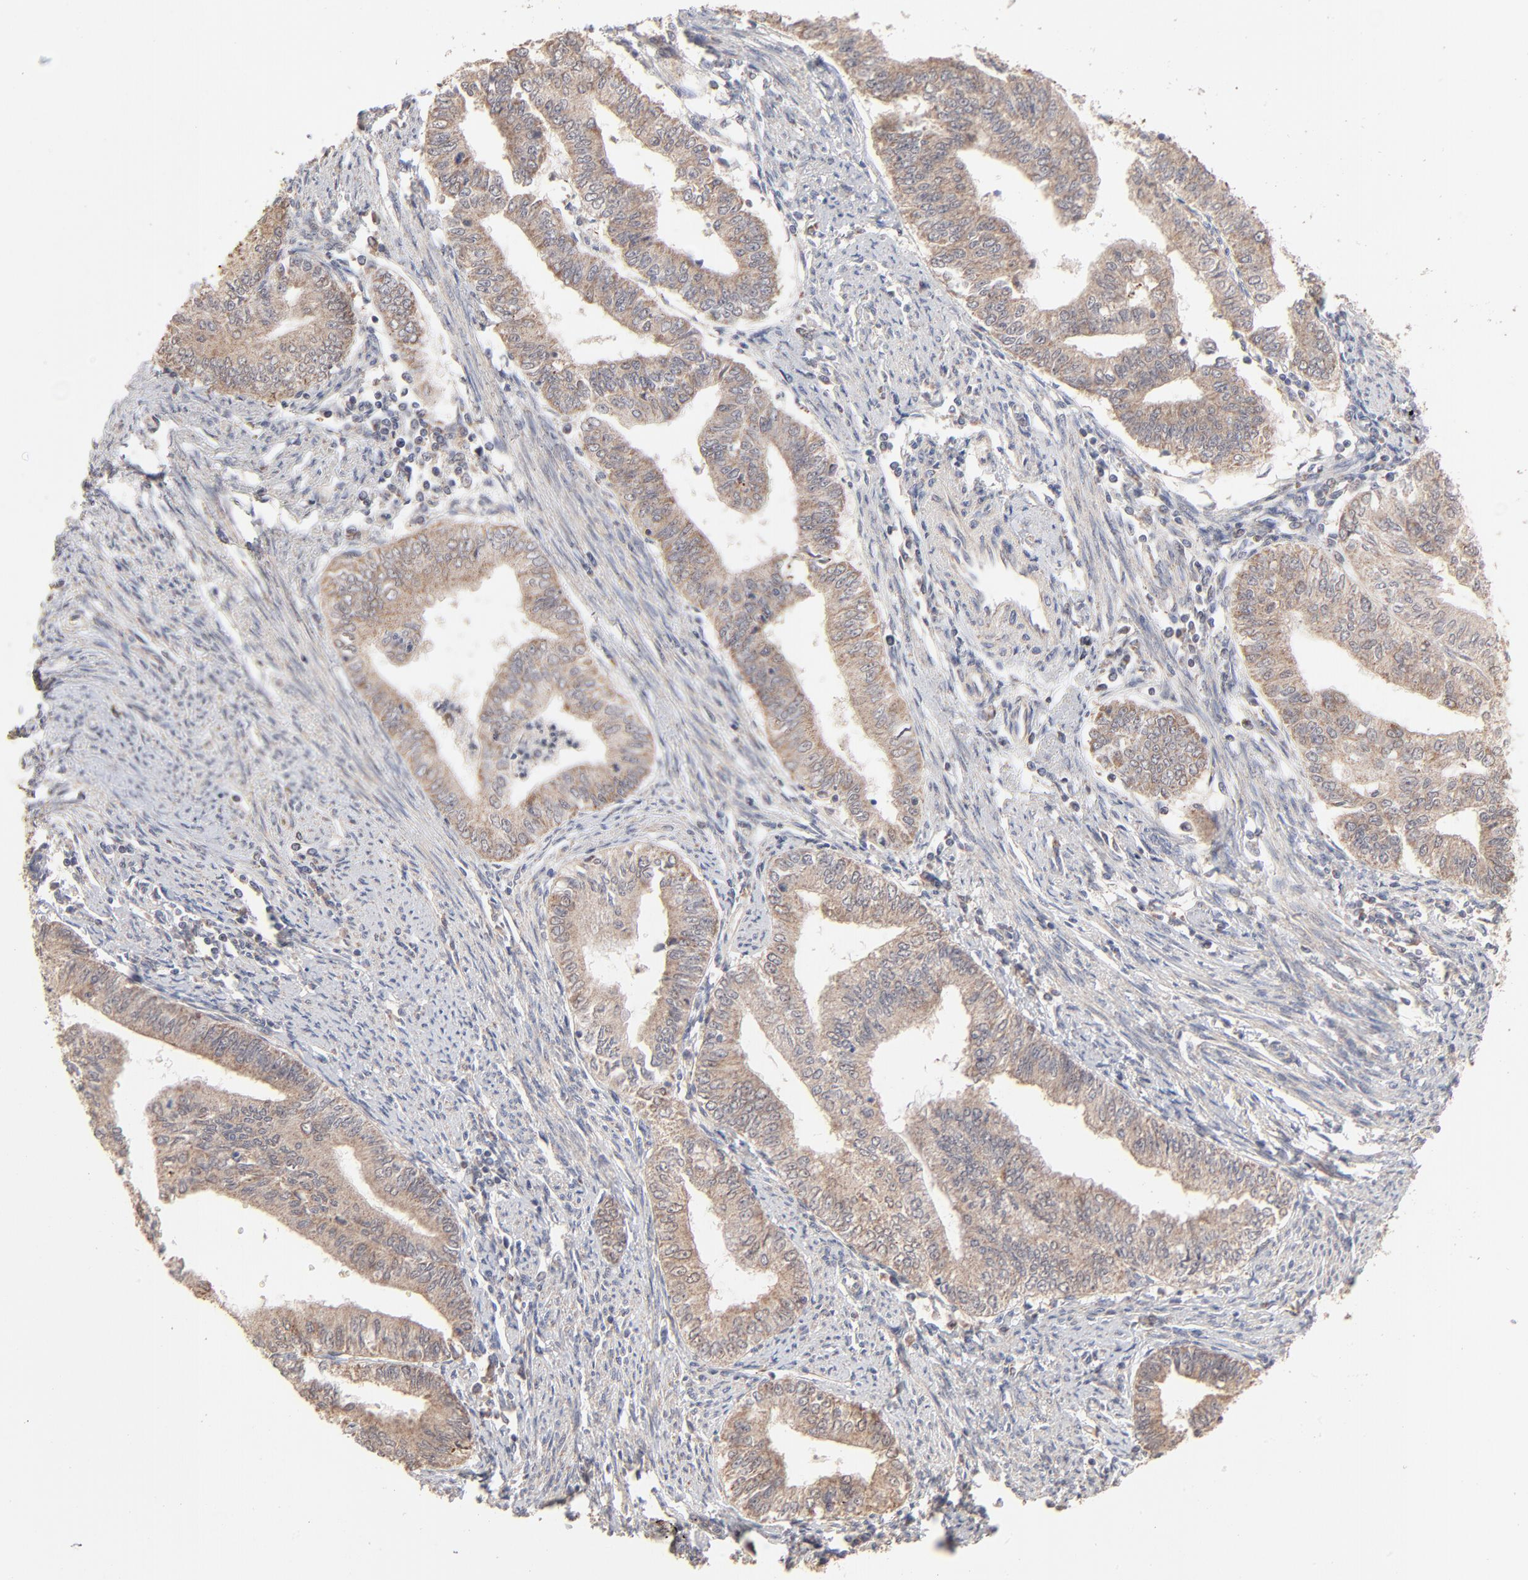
{"staining": {"intensity": "moderate", "quantity": "25%-75%", "location": "cytoplasmic/membranous"}, "tissue": "endometrial cancer", "cell_type": "Tumor cells", "image_type": "cancer", "snomed": [{"axis": "morphology", "description": "Adenocarcinoma, NOS"}, {"axis": "topography", "description": "Endometrium"}], "caption": "Brown immunohistochemical staining in human endometrial cancer (adenocarcinoma) reveals moderate cytoplasmic/membranous staining in approximately 25%-75% of tumor cells.", "gene": "MSL2", "patient": {"sex": "female", "age": 66}}